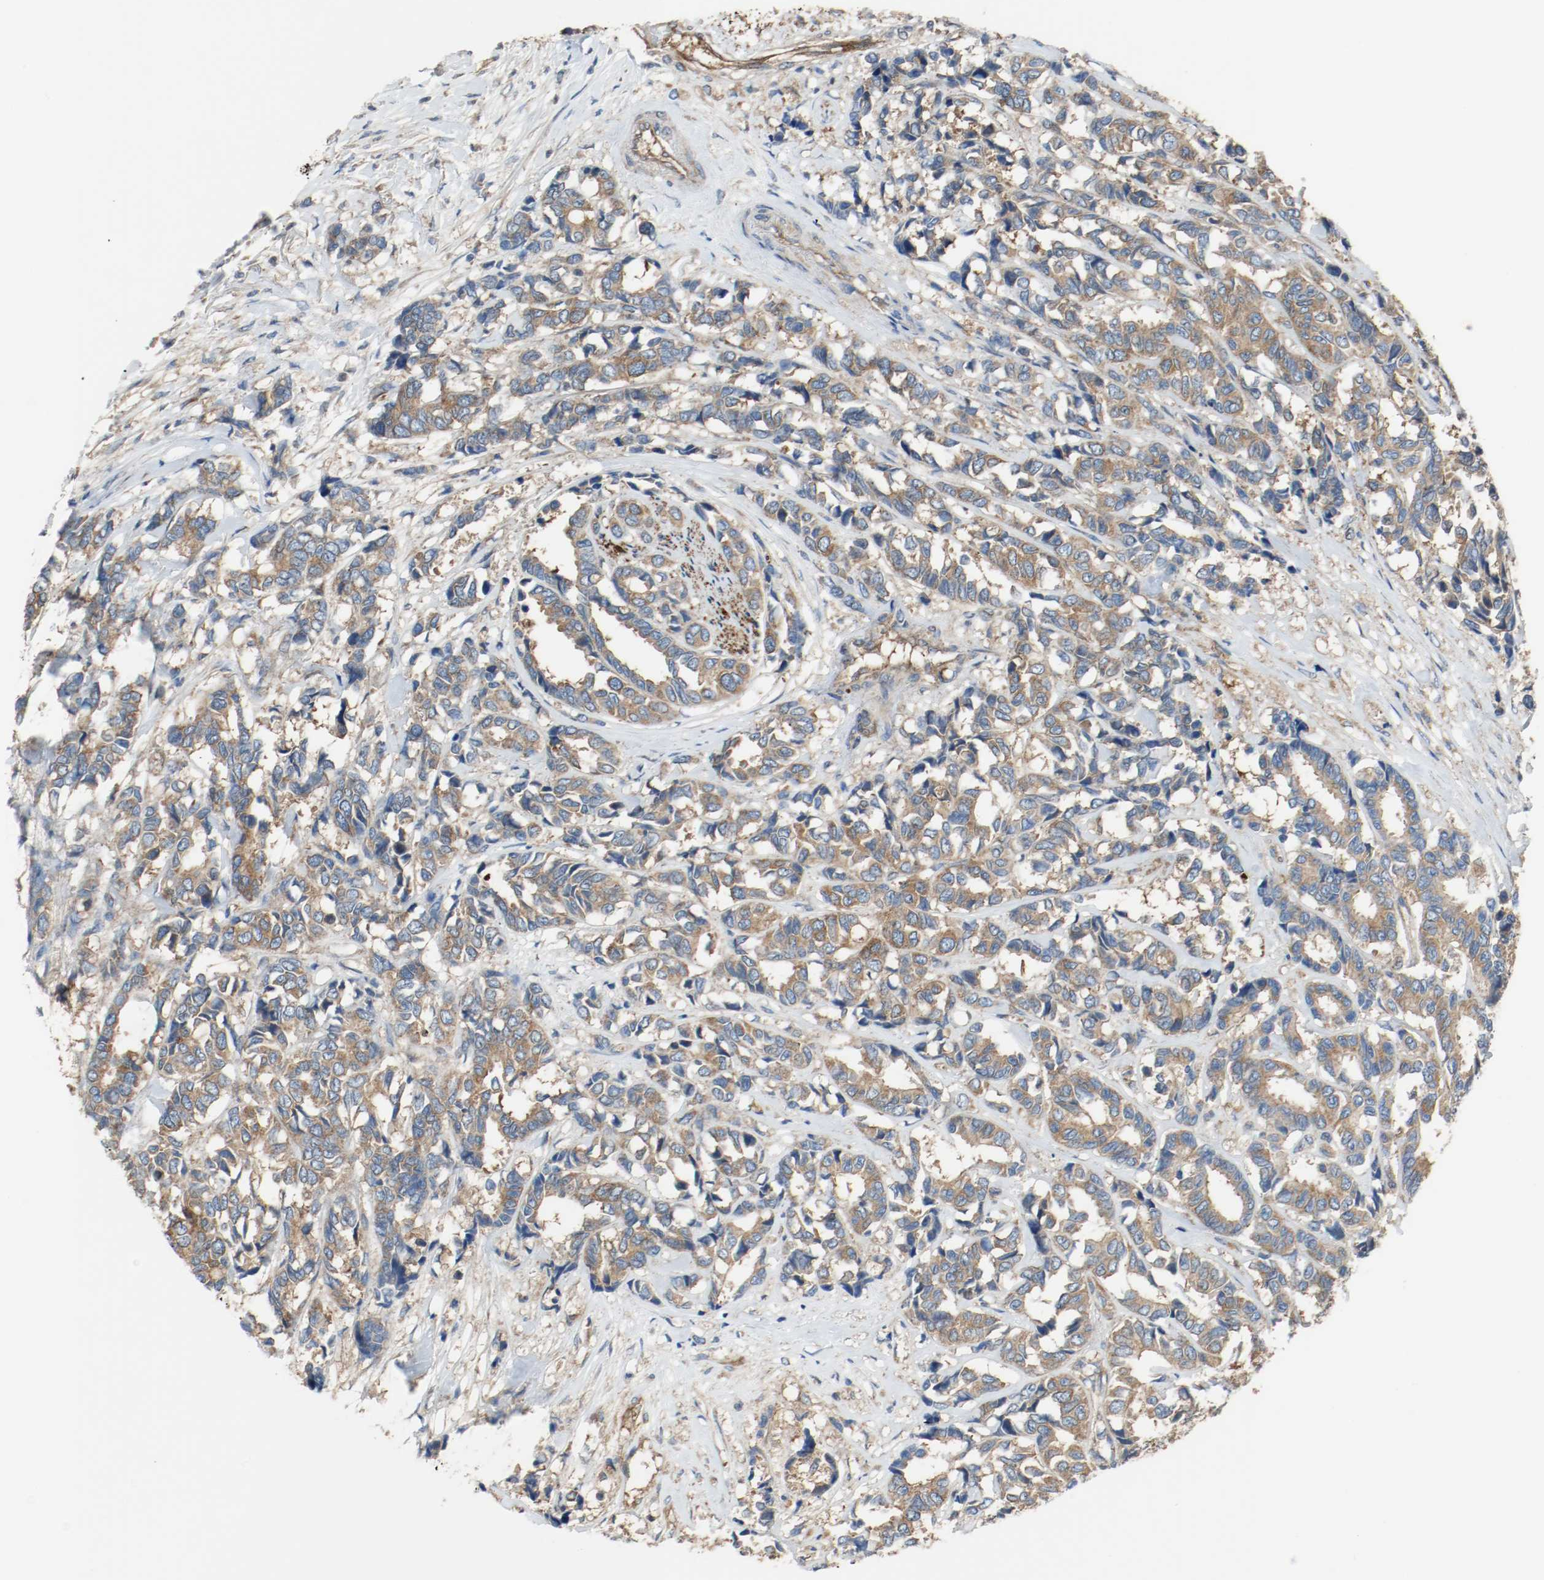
{"staining": {"intensity": "moderate", "quantity": ">75%", "location": "cytoplasmic/membranous"}, "tissue": "breast cancer", "cell_type": "Tumor cells", "image_type": "cancer", "snomed": [{"axis": "morphology", "description": "Duct carcinoma"}, {"axis": "topography", "description": "Breast"}], "caption": "Immunohistochemistry of human intraductal carcinoma (breast) reveals medium levels of moderate cytoplasmic/membranous staining in approximately >75% of tumor cells.", "gene": "TUBA3D", "patient": {"sex": "female", "age": 87}}